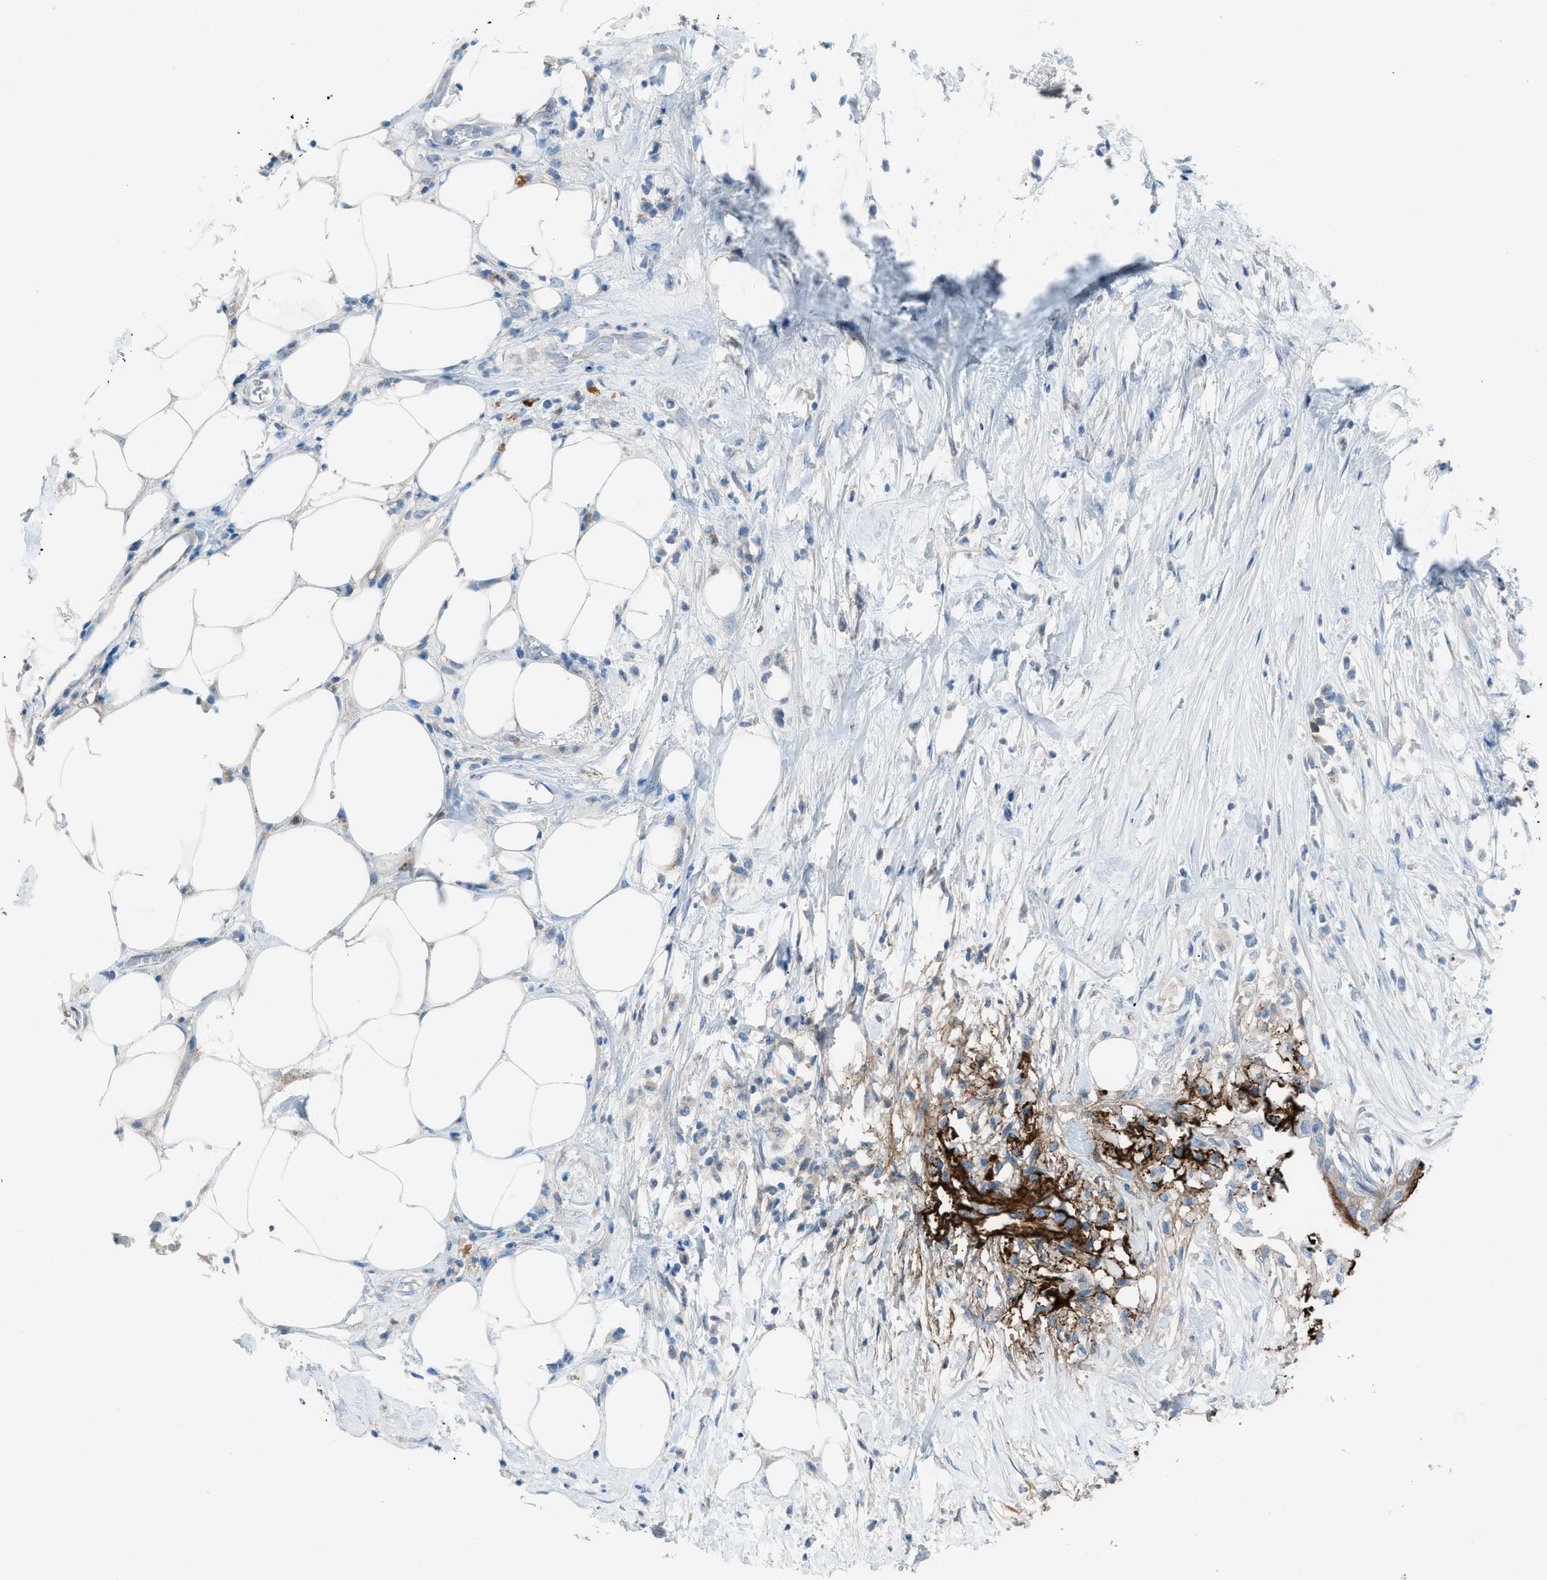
{"staining": {"intensity": "strong", "quantity": "25%-75%", "location": "cytoplasmic/membranous"}, "tissue": "pancreatic cancer", "cell_type": "Tumor cells", "image_type": "cancer", "snomed": [{"axis": "morphology", "description": "Normal tissue, NOS"}, {"axis": "morphology", "description": "Adenocarcinoma, NOS"}, {"axis": "topography", "description": "Pancreas"}, {"axis": "topography", "description": "Duodenum"}], "caption": "This photomicrograph reveals immunohistochemistry (IHC) staining of pancreatic cancer, with high strong cytoplasmic/membranous staining in approximately 25%-75% of tumor cells.", "gene": "C5AR2", "patient": {"sex": "female", "age": 60}}